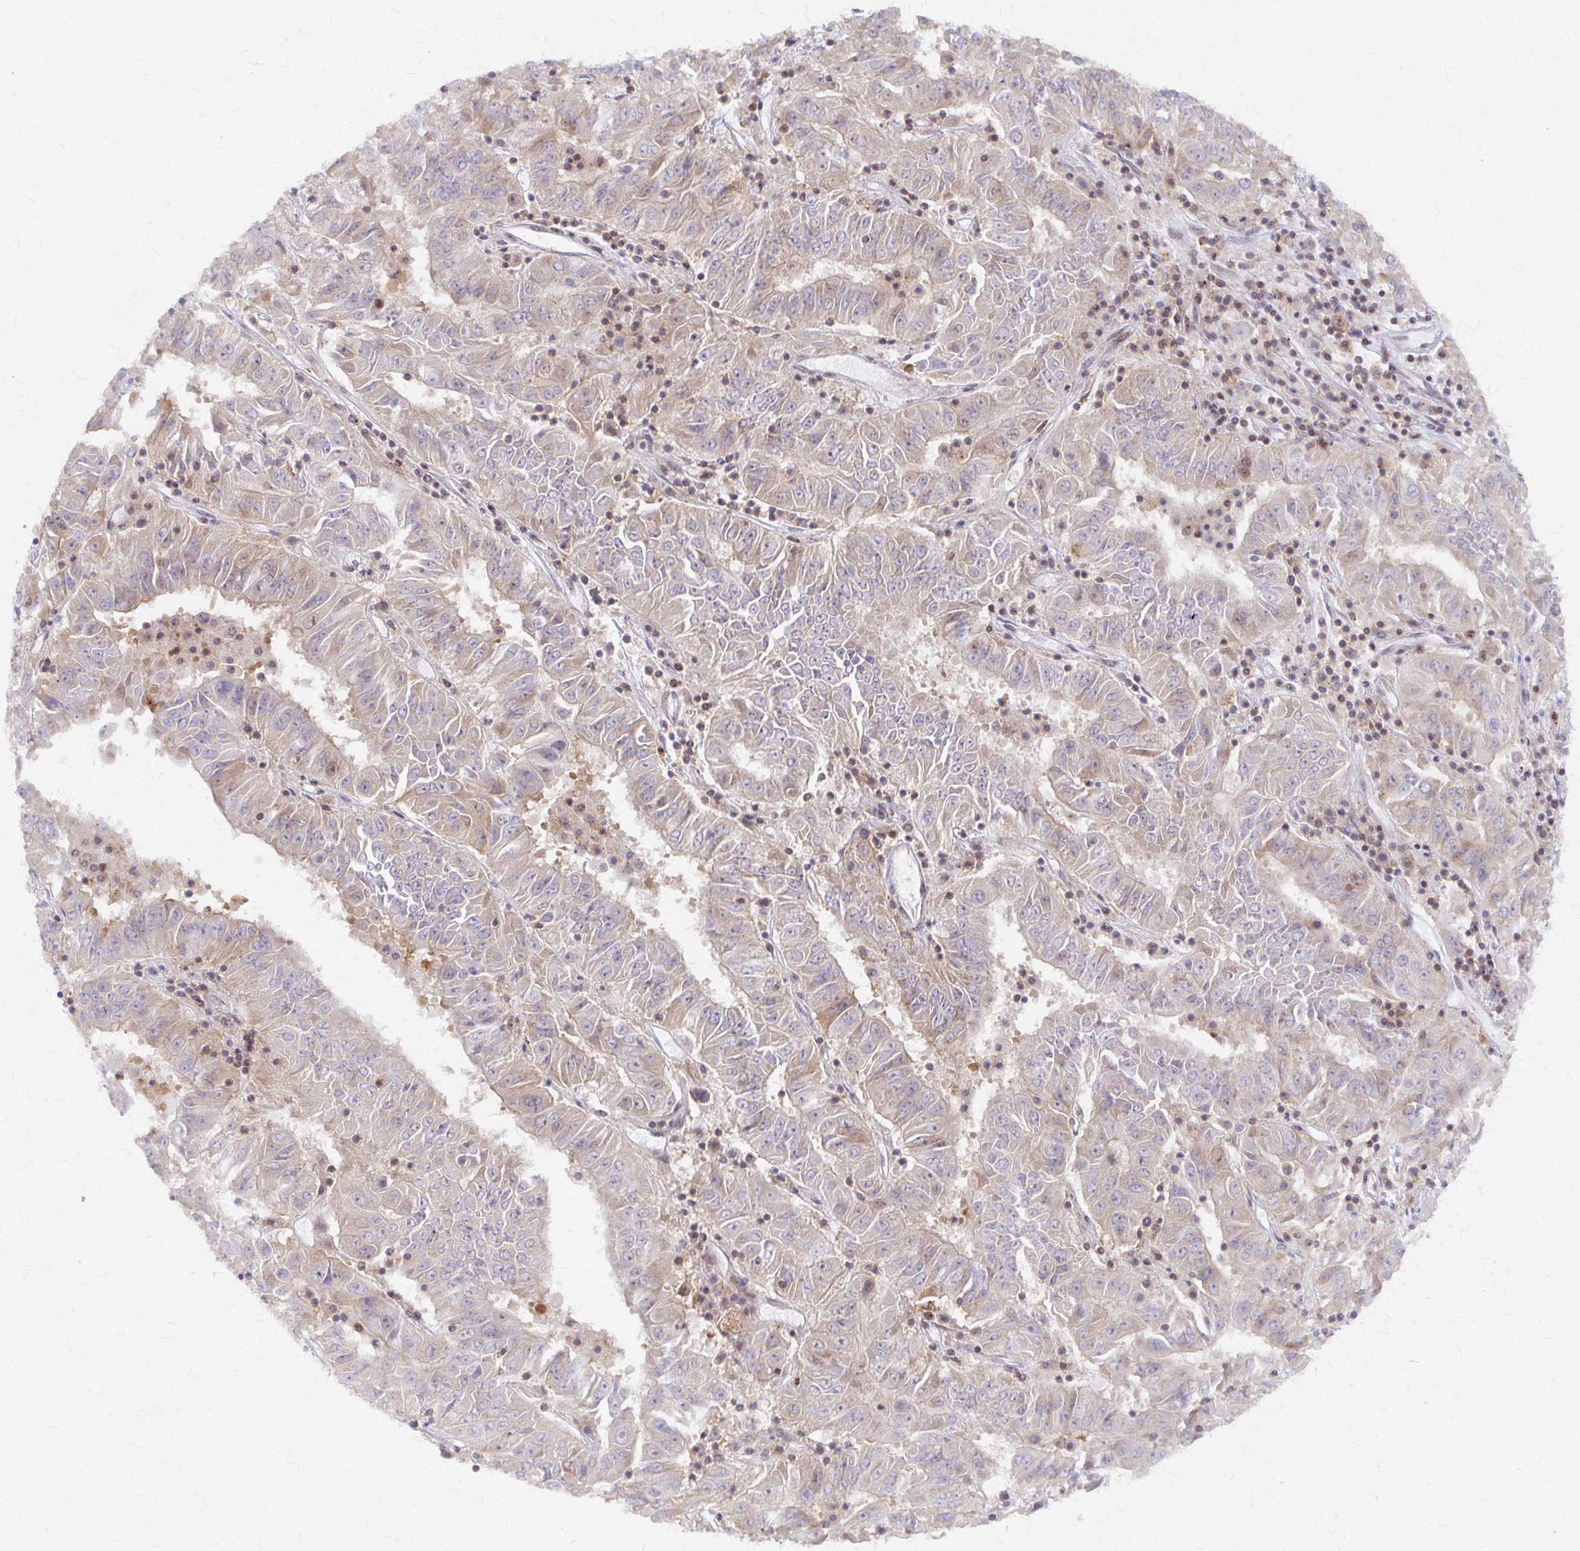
{"staining": {"intensity": "weak", "quantity": "25%-75%", "location": "cytoplasmic/membranous"}, "tissue": "pancreatic cancer", "cell_type": "Tumor cells", "image_type": "cancer", "snomed": [{"axis": "morphology", "description": "Adenocarcinoma, NOS"}, {"axis": "topography", "description": "Pancreas"}], "caption": "About 25%-75% of tumor cells in human pancreatic adenocarcinoma exhibit weak cytoplasmic/membranous protein expression as visualized by brown immunohistochemical staining.", "gene": "ARHGAP35", "patient": {"sex": "male", "age": 63}}